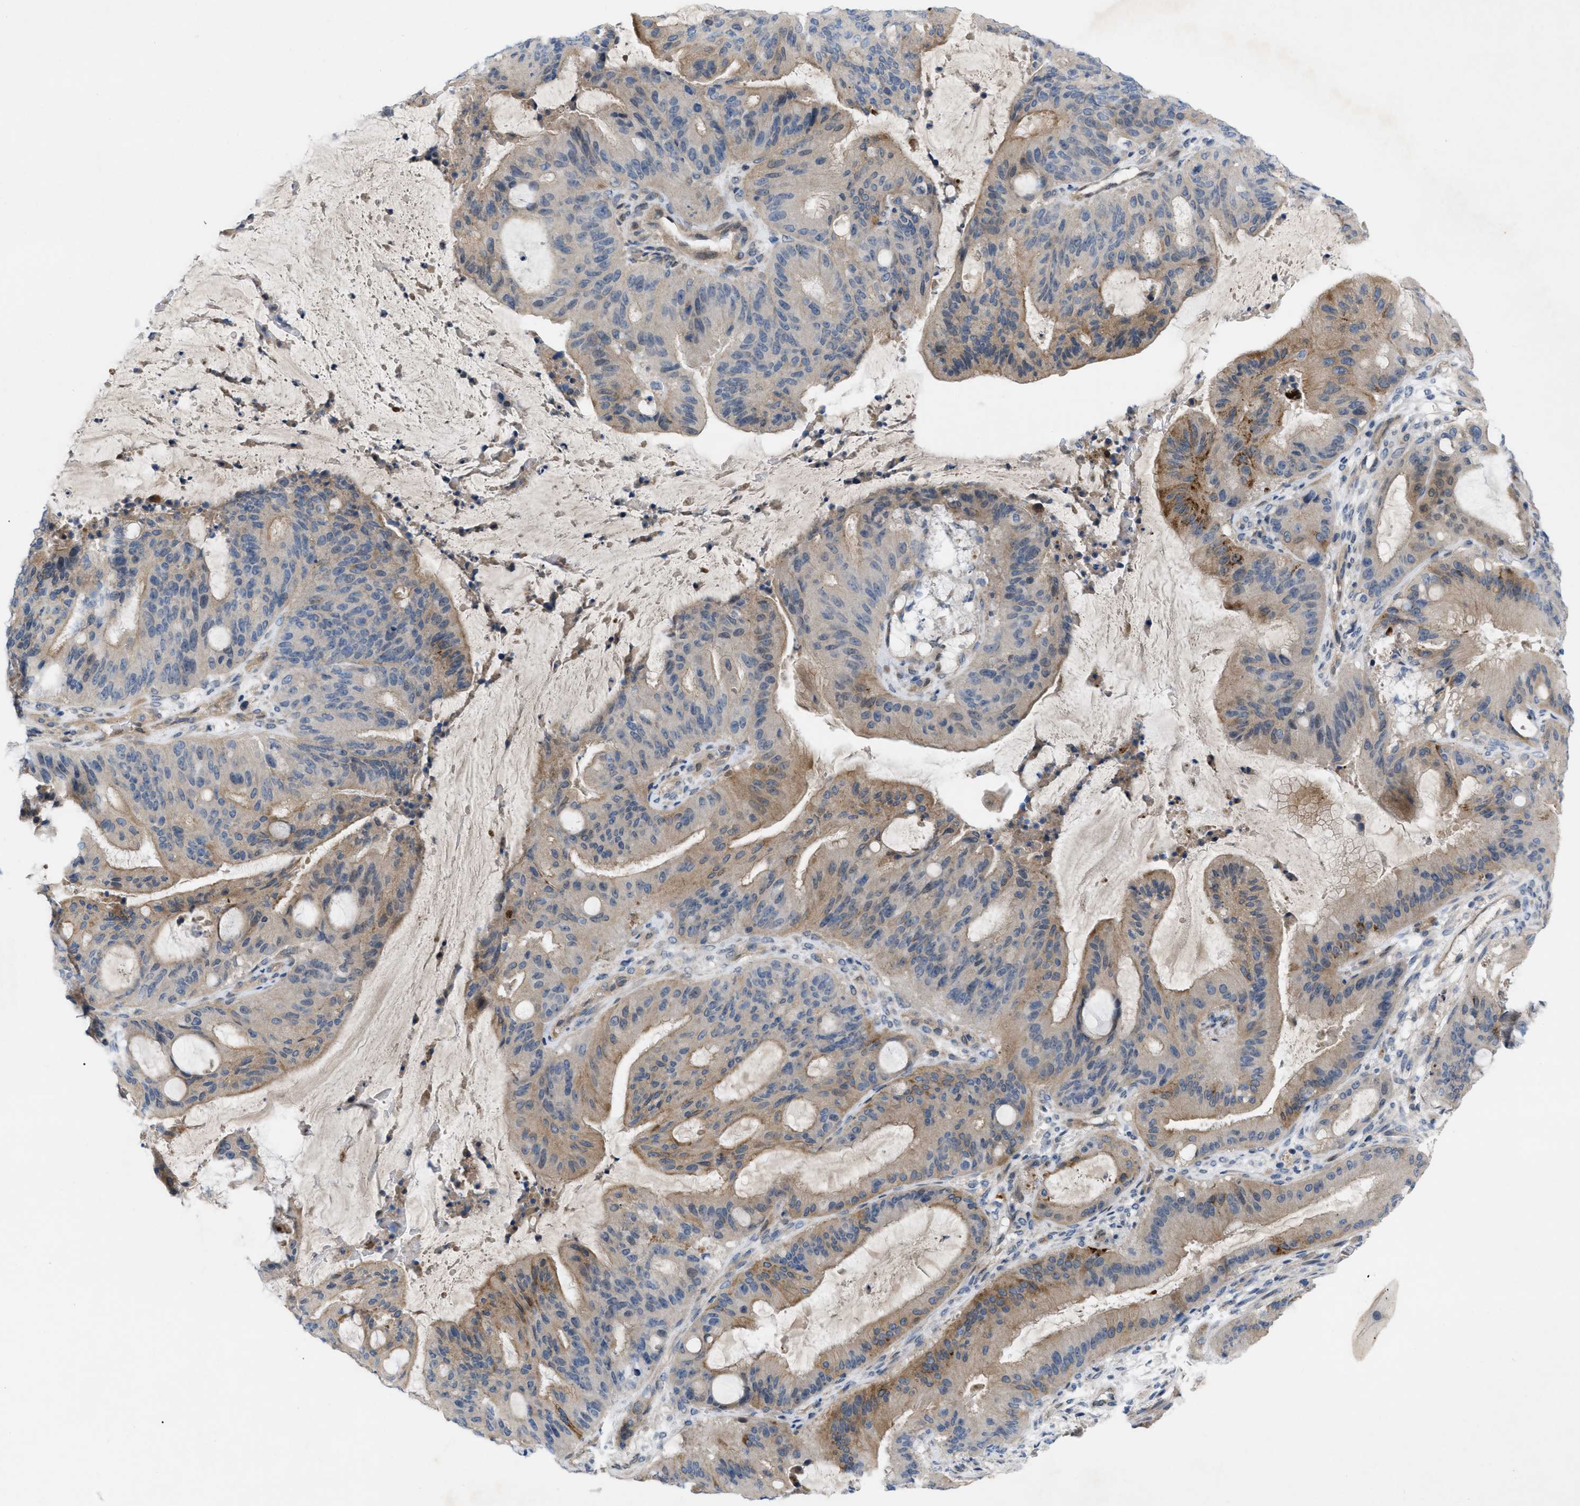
{"staining": {"intensity": "moderate", "quantity": ">75%", "location": "cytoplasmic/membranous"}, "tissue": "liver cancer", "cell_type": "Tumor cells", "image_type": "cancer", "snomed": [{"axis": "morphology", "description": "Normal tissue, NOS"}, {"axis": "morphology", "description": "Cholangiocarcinoma"}, {"axis": "topography", "description": "Liver"}, {"axis": "topography", "description": "Peripheral nerve tissue"}], "caption": "This photomicrograph reveals immunohistochemistry (IHC) staining of liver cancer (cholangiocarcinoma), with medium moderate cytoplasmic/membranous expression in about >75% of tumor cells.", "gene": "NDEL1", "patient": {"sex": "female", "age": 73}}